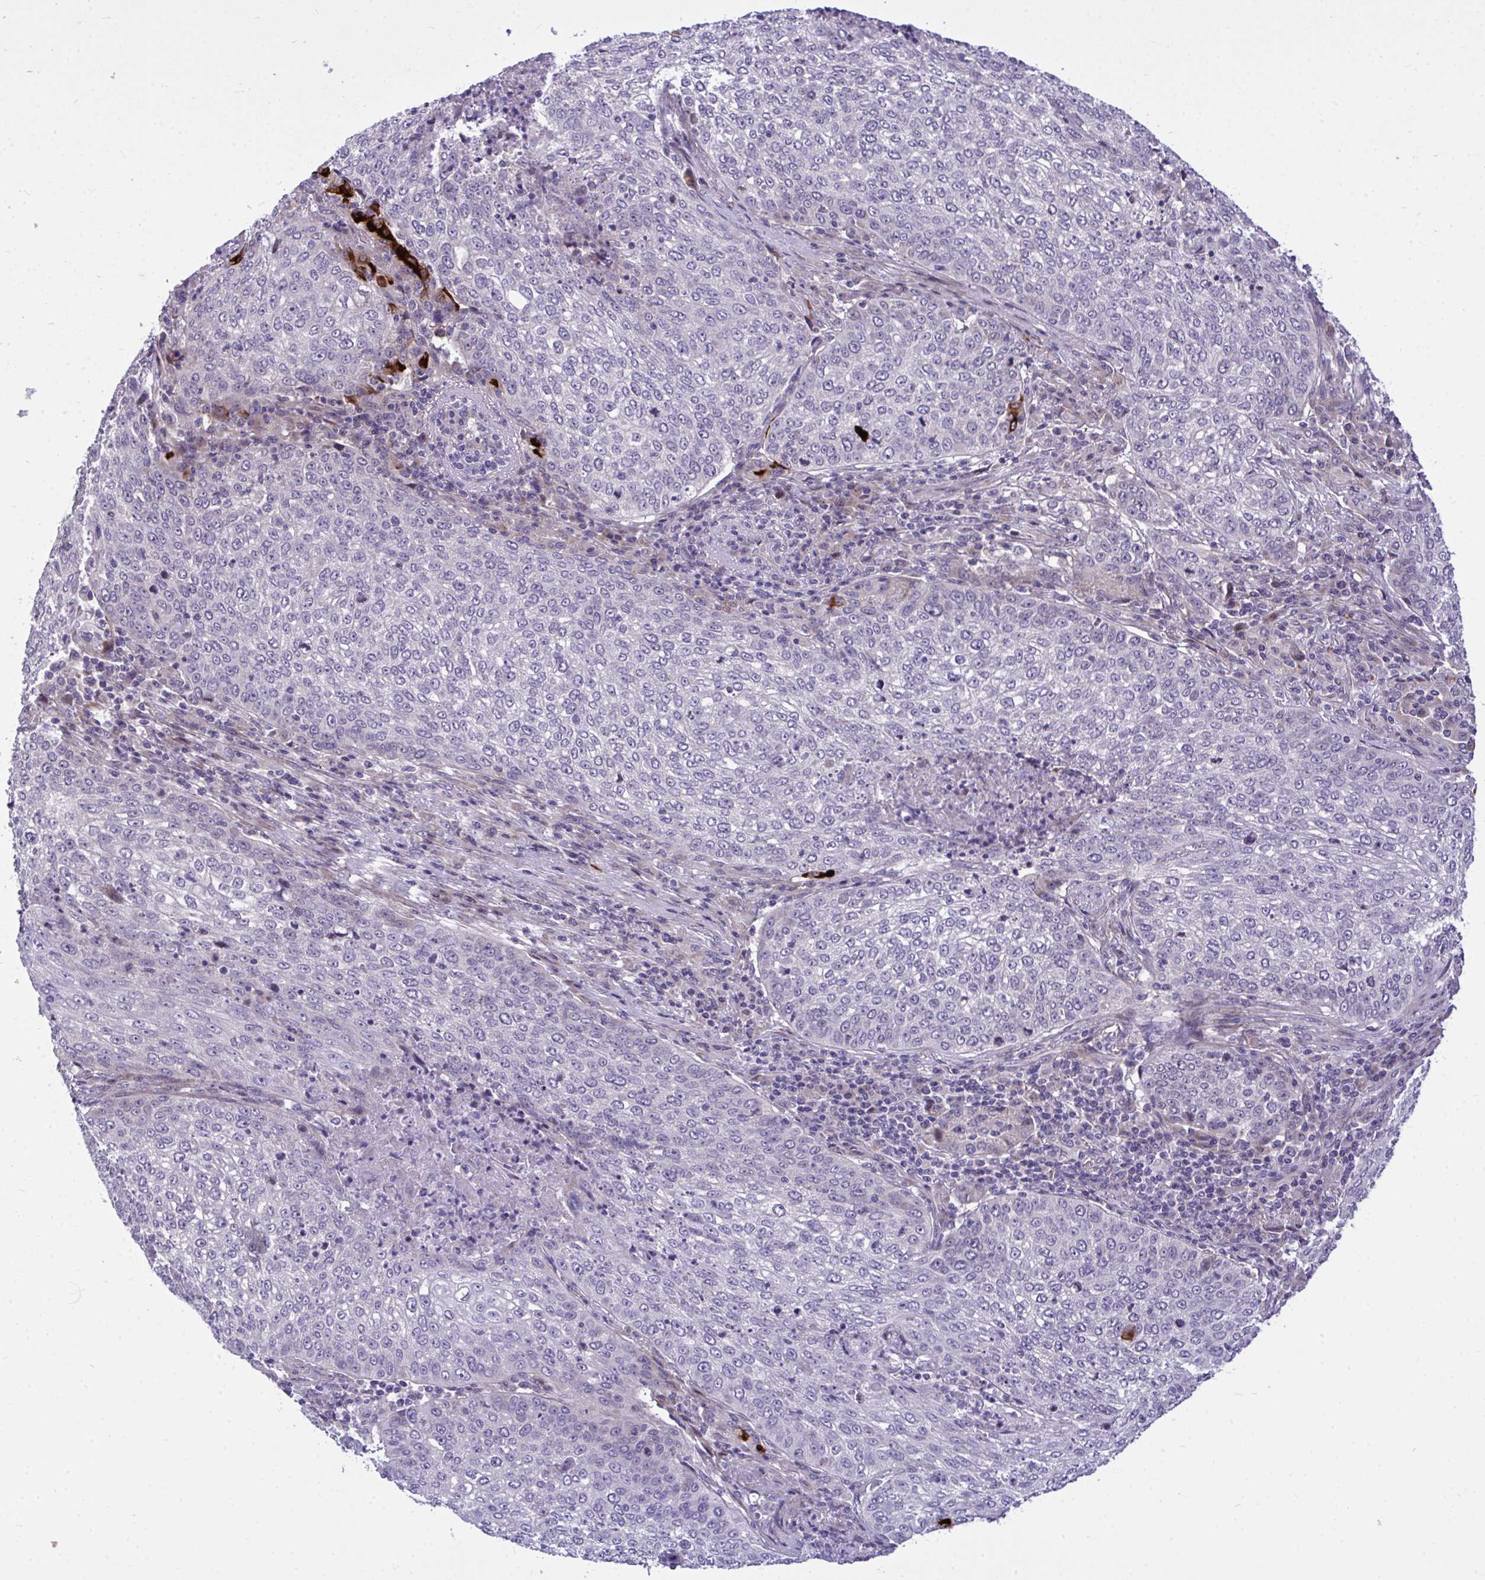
{"staining": {"intensity": "weak", "quantity": "25%-75%", "location": "cytoplasmic/membranous"}, "tissue": "lung cancer", "cell_type": "Tumor cells", "image_type": "cancer", "snomed": [{"axis": "morphology", "description": "Squamous cell carcinoma, NOS"}, {"axis": "topography", "description": "Lung"}], "caption": "DAB immunohistochemical staining of squamous cell carcinoma (lung) reveals weak cytoplasmic/membranous protein staining in approximately 25%-75% of tumor cells.", "gene": "HMBOX1", "patient": {"sex": "male", "age": 63}}